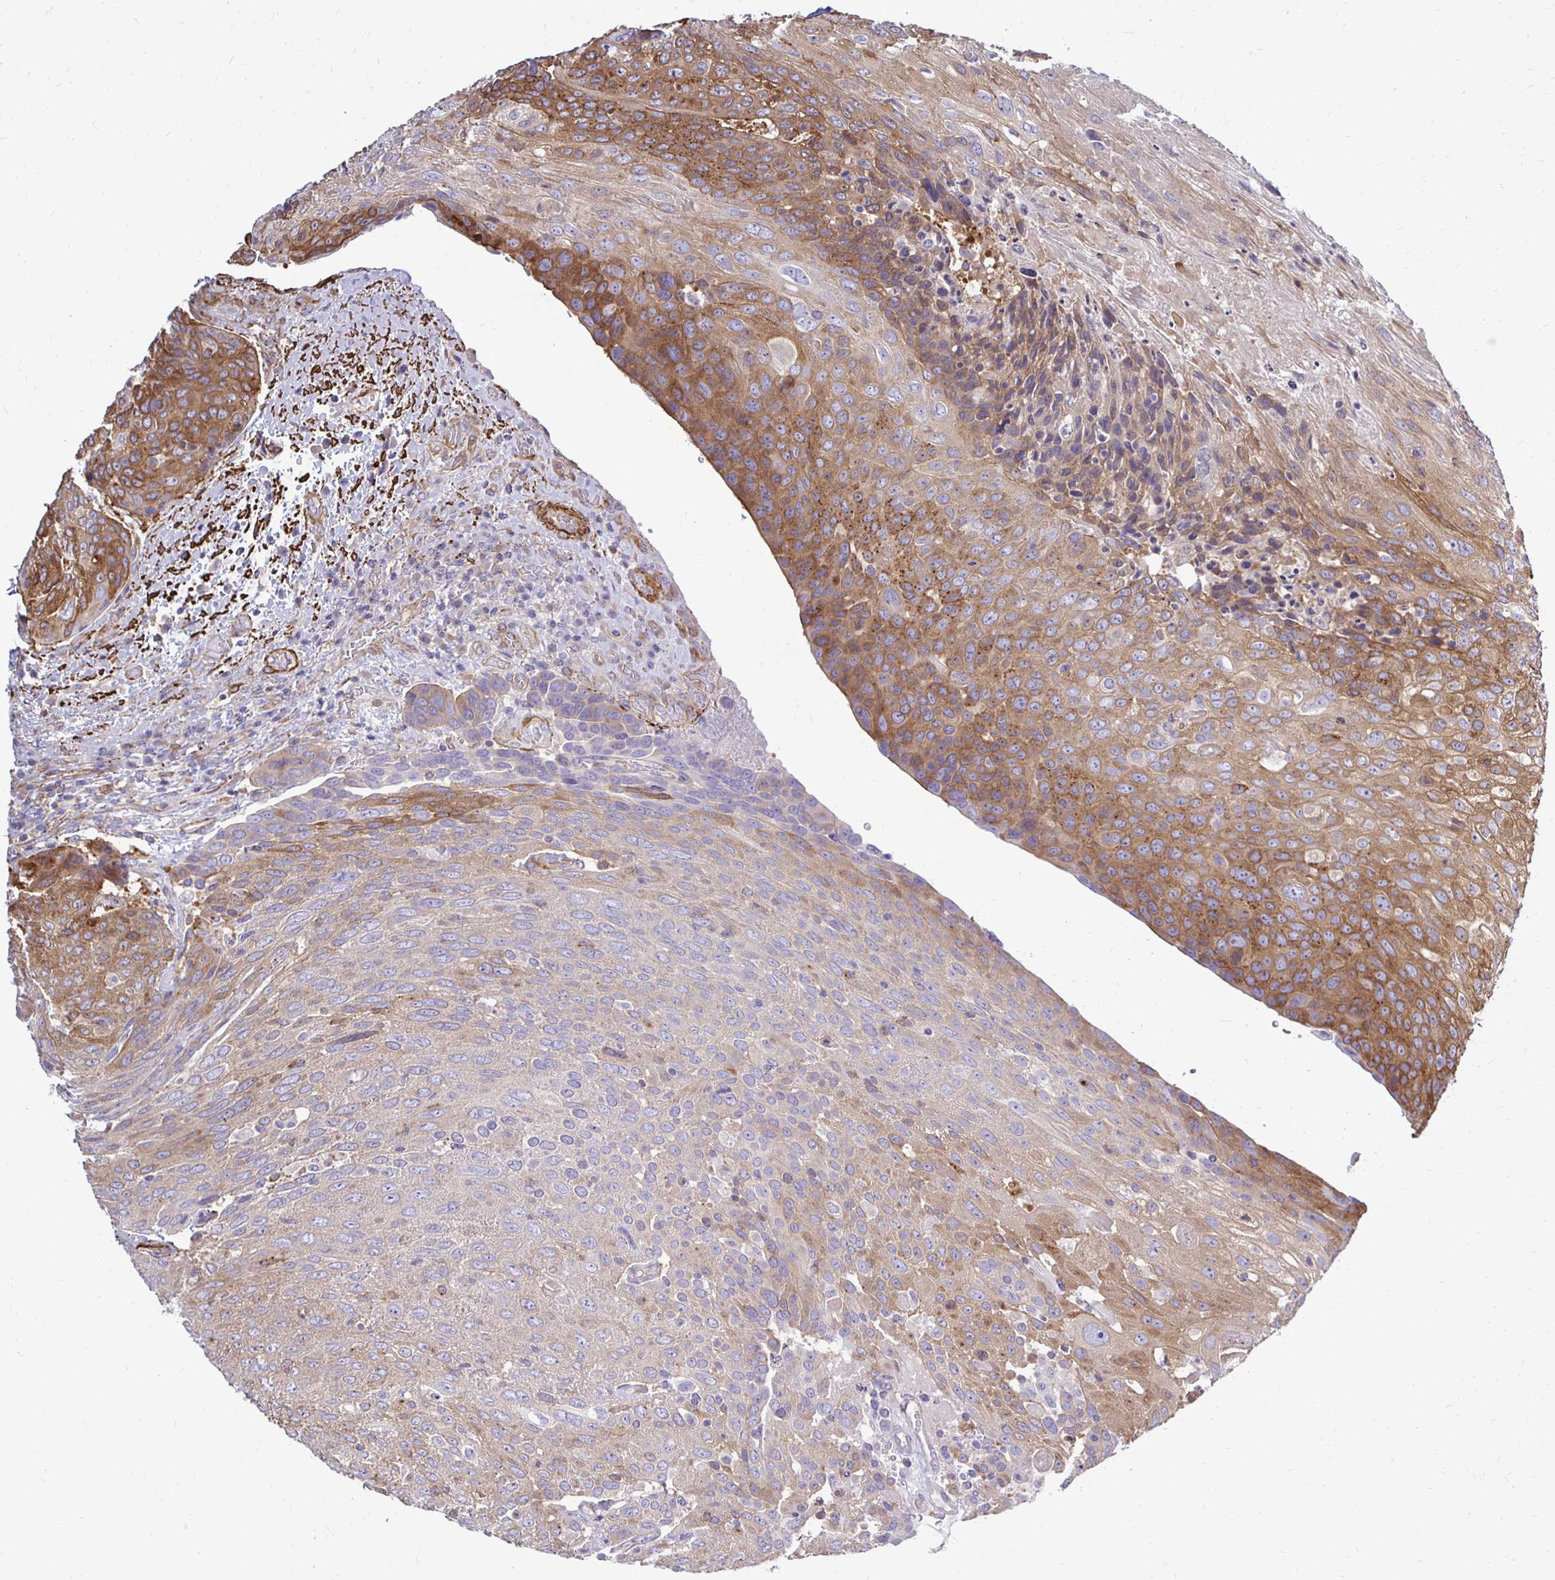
{"staining": {"intensity": "moderate", "quantity": "25%-75%", "location": "cytoplasmic/membranous"}, "tissue": "urothelial cancer", "cell_type": "Tumor cells", "image_type": "cancer", "snomed": [{"axis": "morphology", "description": "Urothelial carcinoma, High grade"}, {"axis": "topography", "description": "Urinary bladder"}], "caption": "This is a photomicrograph of IHC staining of urothelial cancer, which shows moderate staining in the cytoplasmic/membranous of tumor cells.", "gene": "CTPS1", "patient": {"sex": "female", "age": 70}}